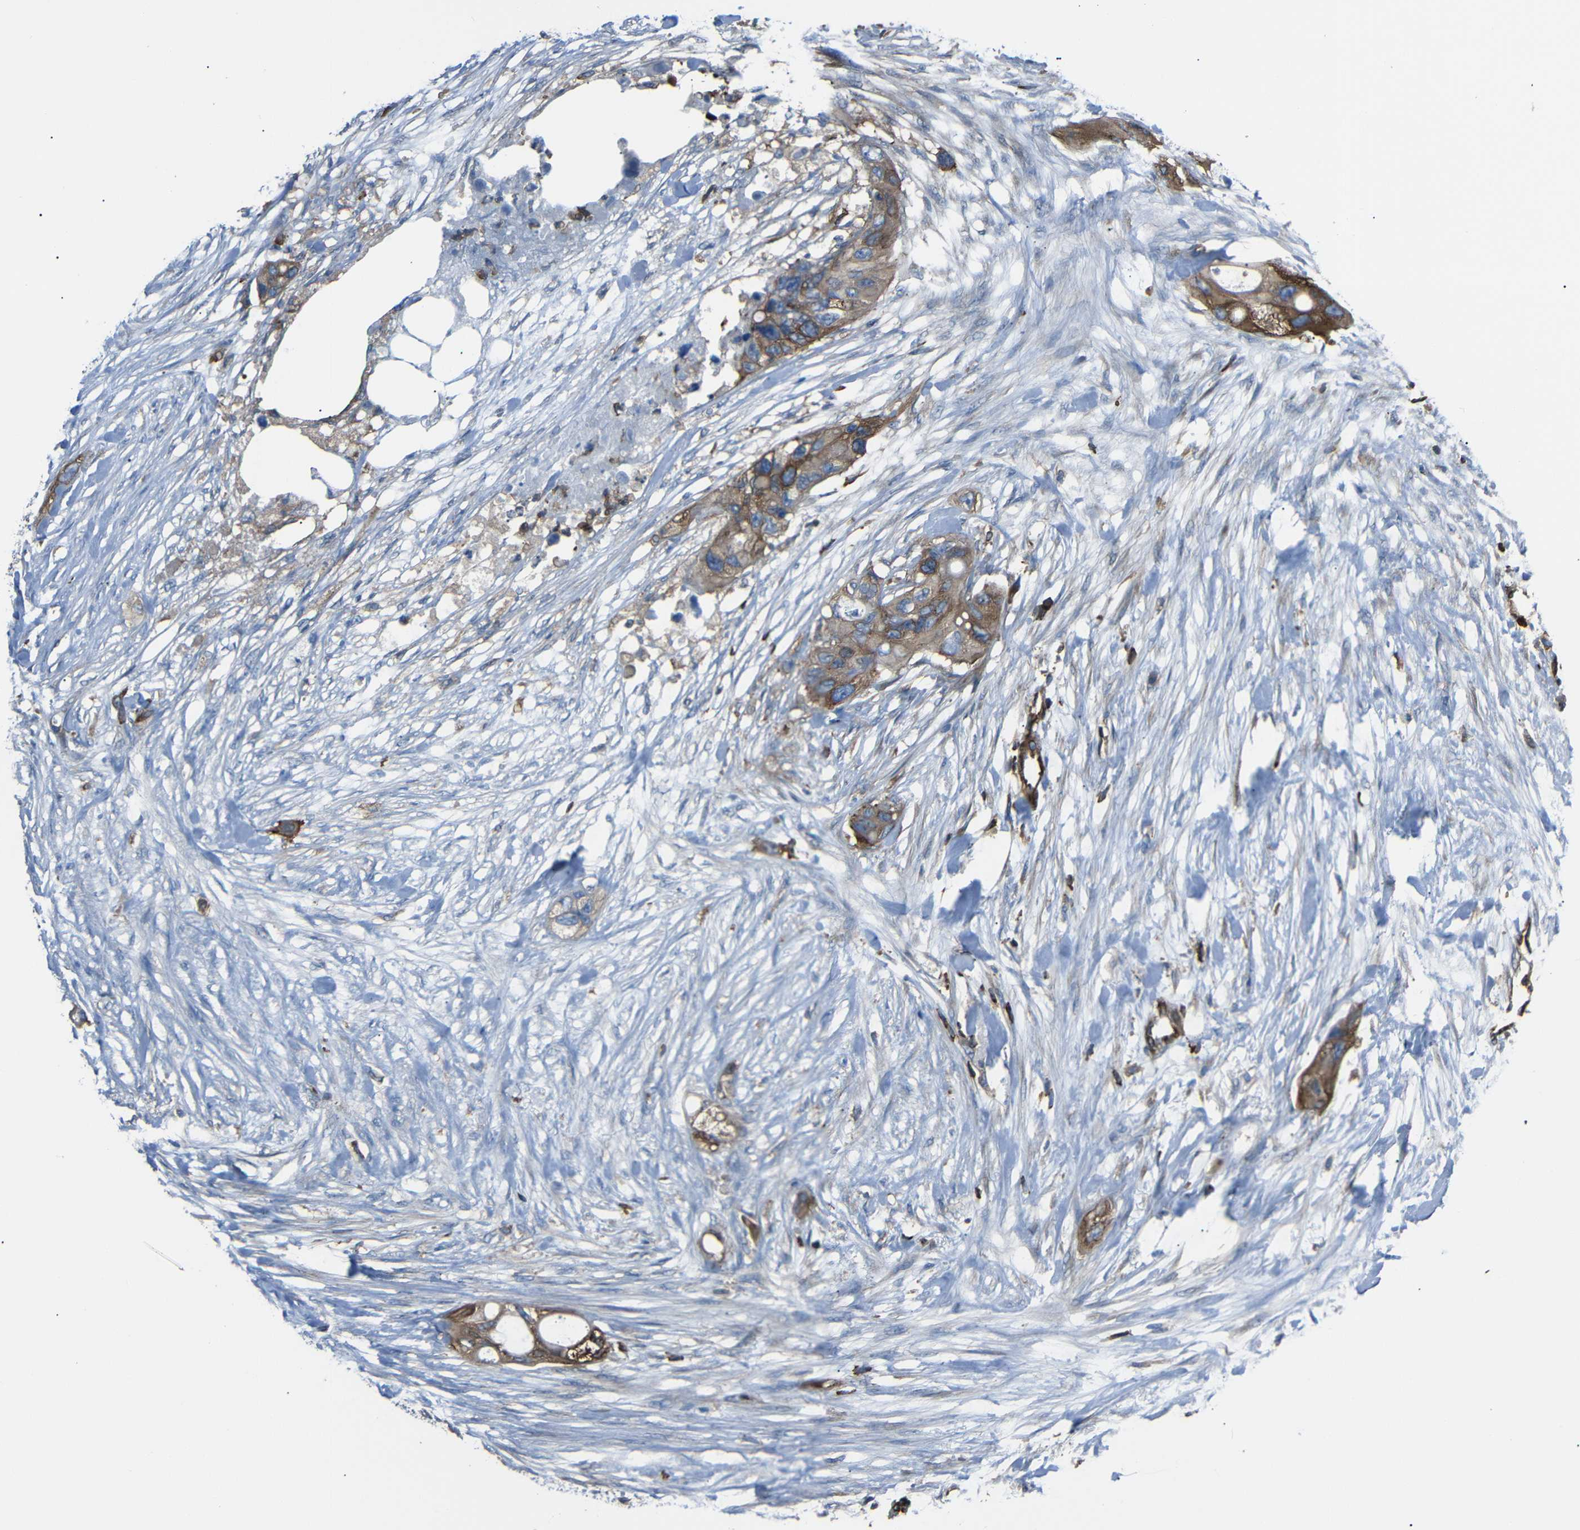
{"staining": {"intensity": "strong", "quantity": ">75%", "location": "cytoplasmic/membranous"}, "tissue": "colorectal cancer", "cell_type": "Tumor cells", "image_type": "cancer", "snomed": [{"axis": "morphology", "description": "Adenocarcinoma, NOS"}, {"axis": "topography", "description": "Colon"}], "caption": "Approximately >75% of tumor cells in human colorectal adenocarcinoma display strong cytoplasmic/membranous protein positivity as visualized by brown immunohistochemical staining.", "gene": "ARHGEF1", "patient": {"sex": "female", "age": 57}}